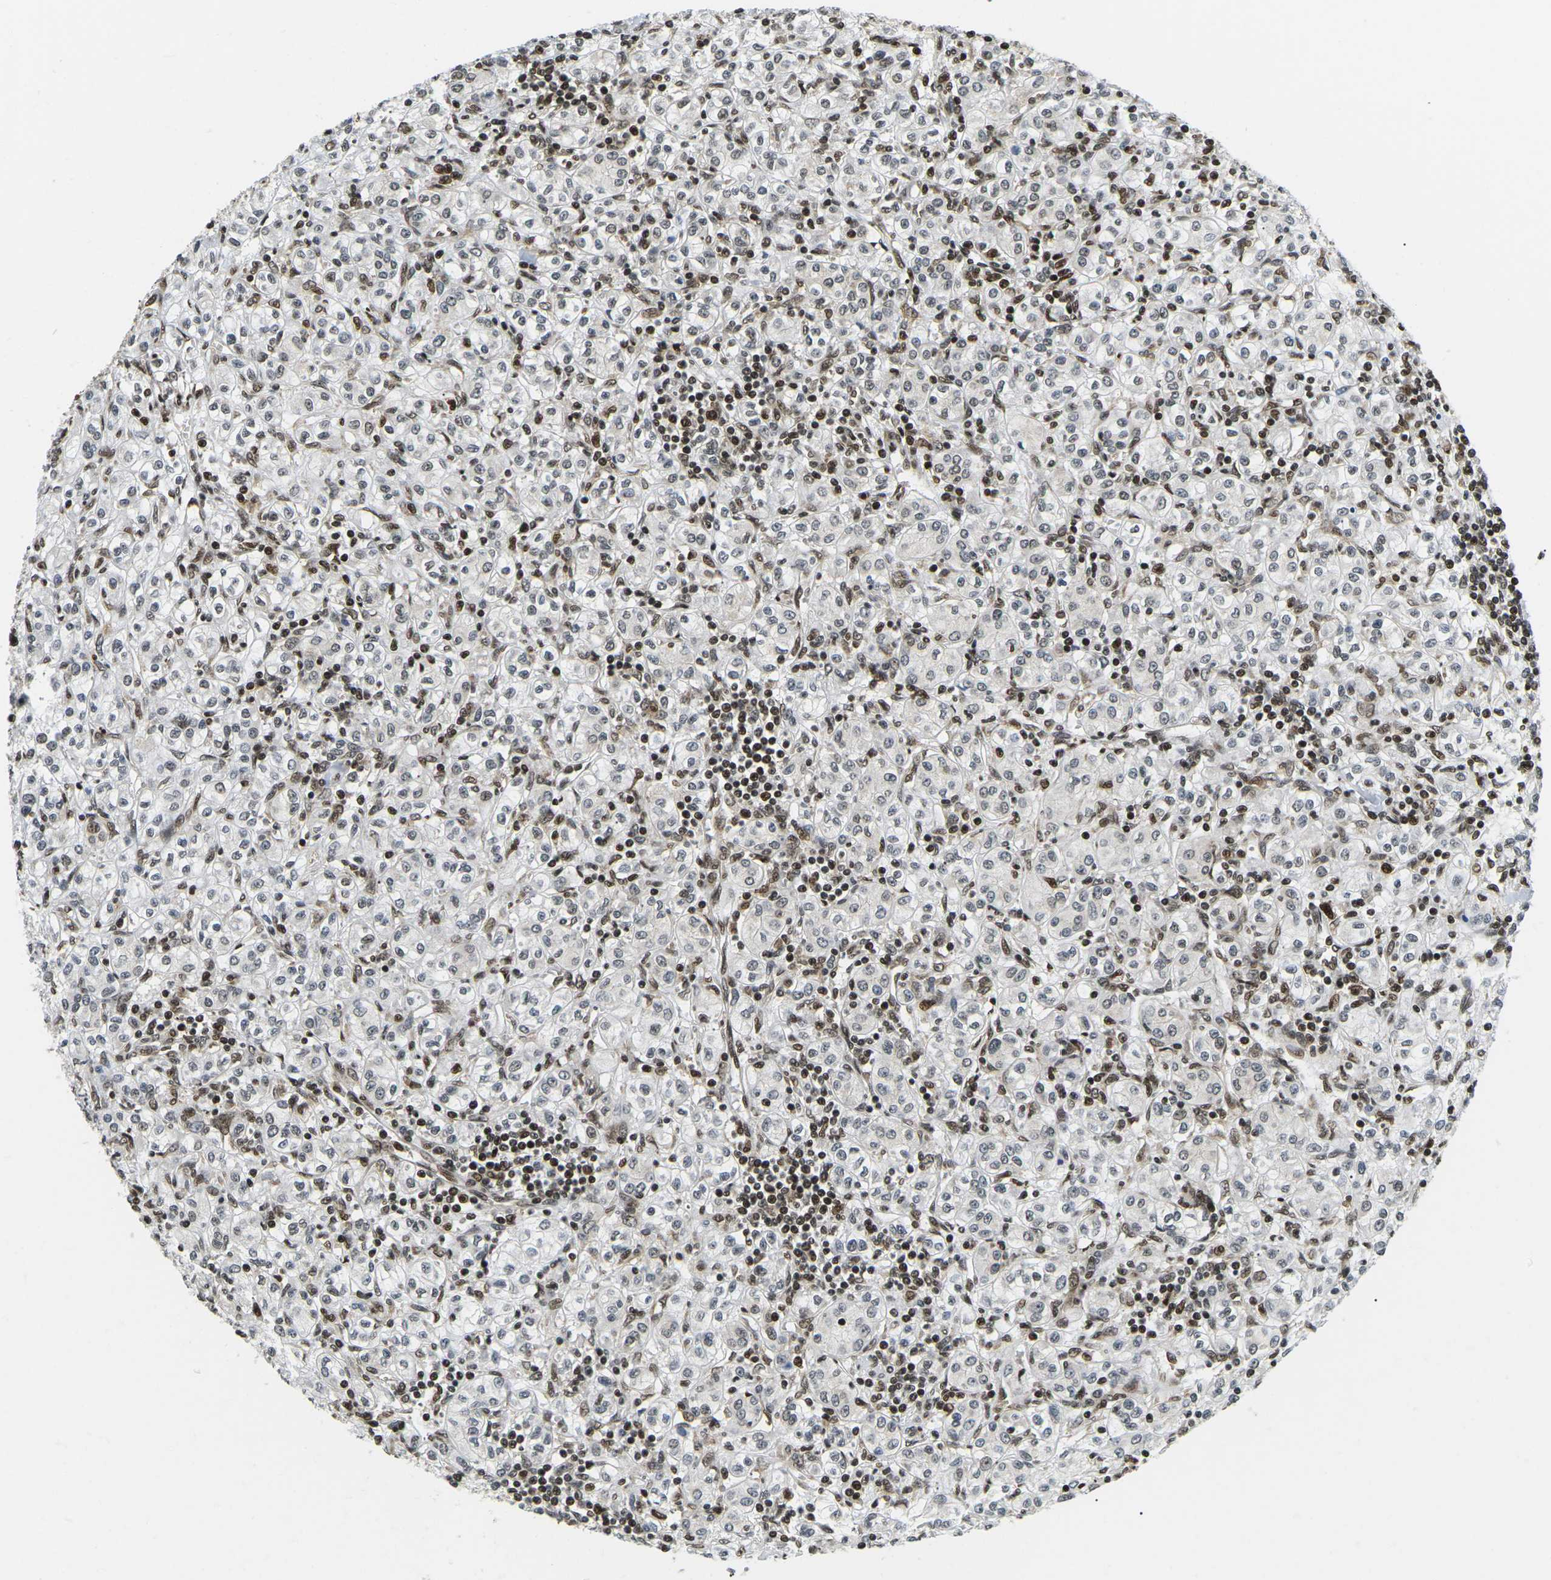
{"staining": {"intensity": "weak", "quantity": "25%-75%", "location": "nuclear"}, "tissue": "renal cancer", "cell_type": "Tumor cells", "image_type": "cancer", "snomed": [{"axis": "morphology", "description": "Adenocarcinoma, NOS"}, {"axis": "topography", "description": "Kidney"}], "caption": "Tumor cells demonstrate weak nuclear positivity in approximately 25%-75% of cells in renal adenocarcinoma. Immunohistochemistry (ihc) stains the protein in brown and the nuclei are stained blue.", "gene": "CELF1", "patient": {"sex": "male", "age": 77}}